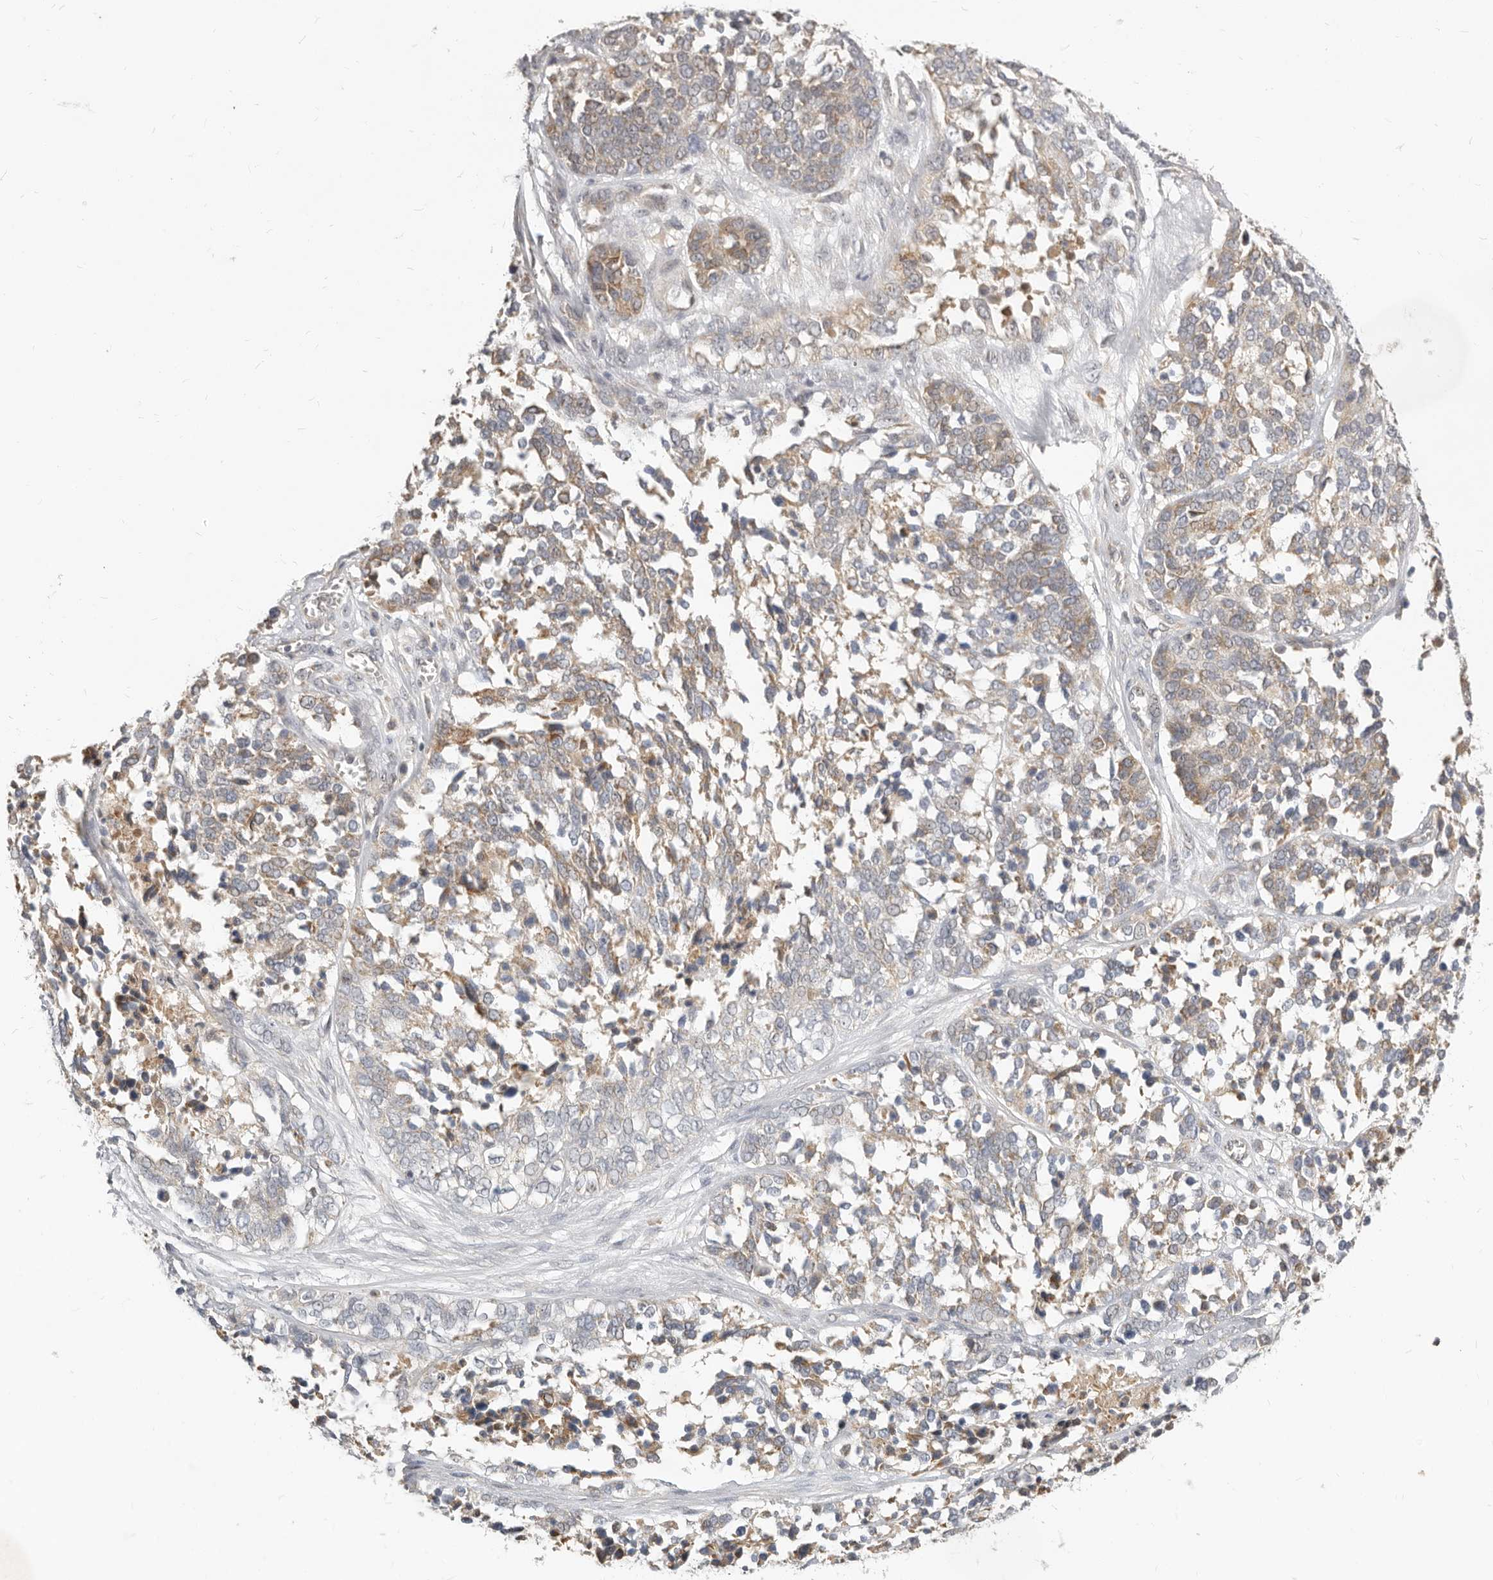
{"staining": {"intensity": "weak", "quantity": "25%-75%", "location": "cytoplasmic/membranous"}, "tissue": "ovarian cancer", "cell_type": "Tumor cells", "image_type": "cancer", "snomed": [{"axis": "morphology", "description": "Cystadenocarcinoma, serous, NOS"}, {"axis": "topography", "description": "Ovary"}], "caption": "Tumor cells exhibit weak cytoplasmic/membranous positivity in approximately 25%-75% of cells in ovarian cancer. (IHC, brightfield microscopy, high magnification).", "gene": "MICALL2", "patient": {"sex": "female", "age": 44}}